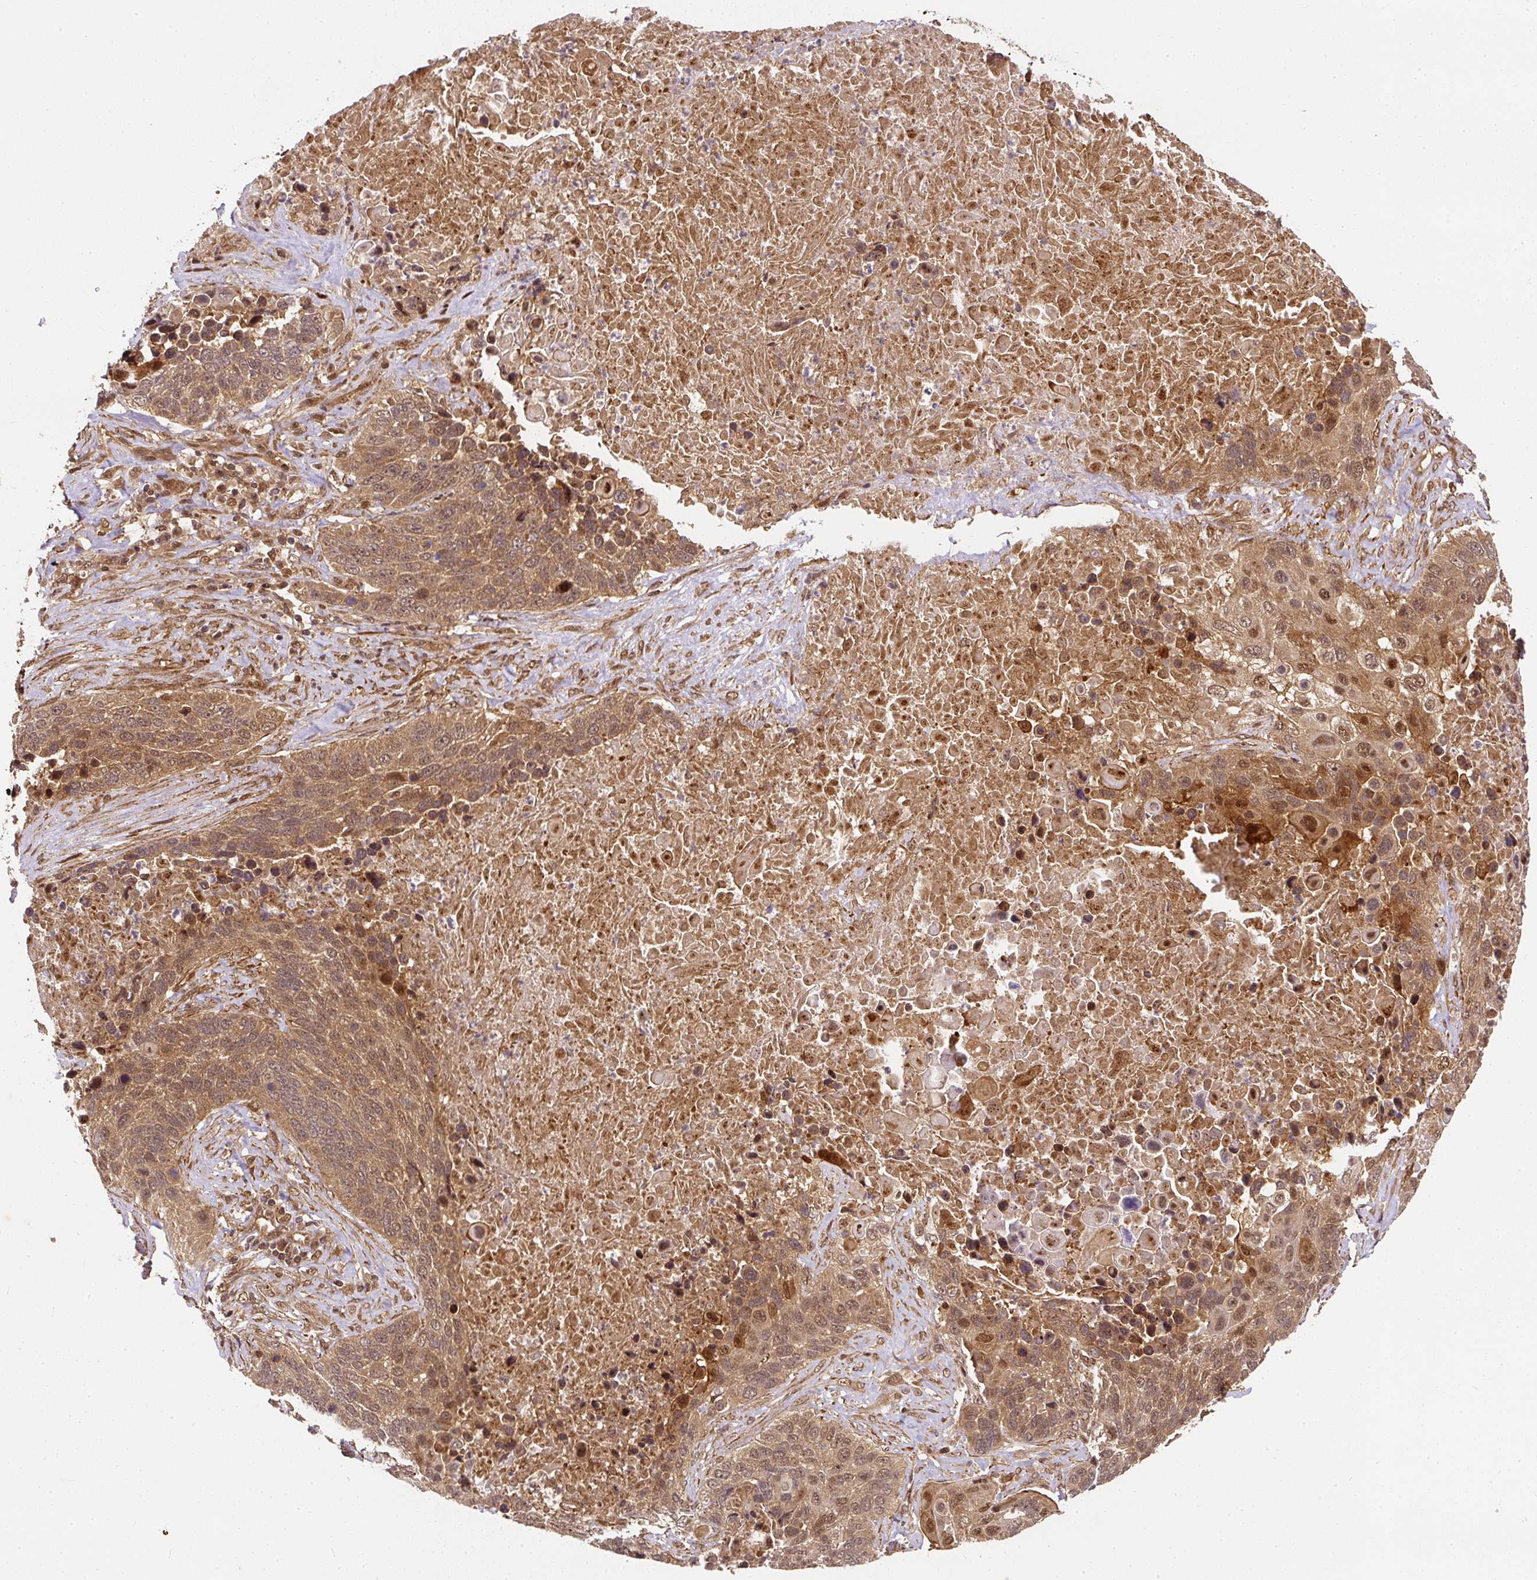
{"staining": {"intensity": "moderate", "quantity": ">75%", "location": "cytoplasmic/membranous,nuclear"}, "tissue": "lung cancer", "cell_type": "Tumor cells", "image_type": "cancer", "snomed": [{"axis": "morphology", "description": "Squamous cell carcinoma, NOS"}, {"axis": "topography", "description": "Lung"}], "caption": "Immunohistochemistry (DAB (3,3'-diaminobenzidine)) staining of lung cancer displays moderate cytoplasmic/membranous and nuclear protein staining in about >75% of tumor cells. (DAB IHC with brightfield microscopy, high magnification).", "gene": "PSMD1", "patient": {"sex": "male", "age": 66}}